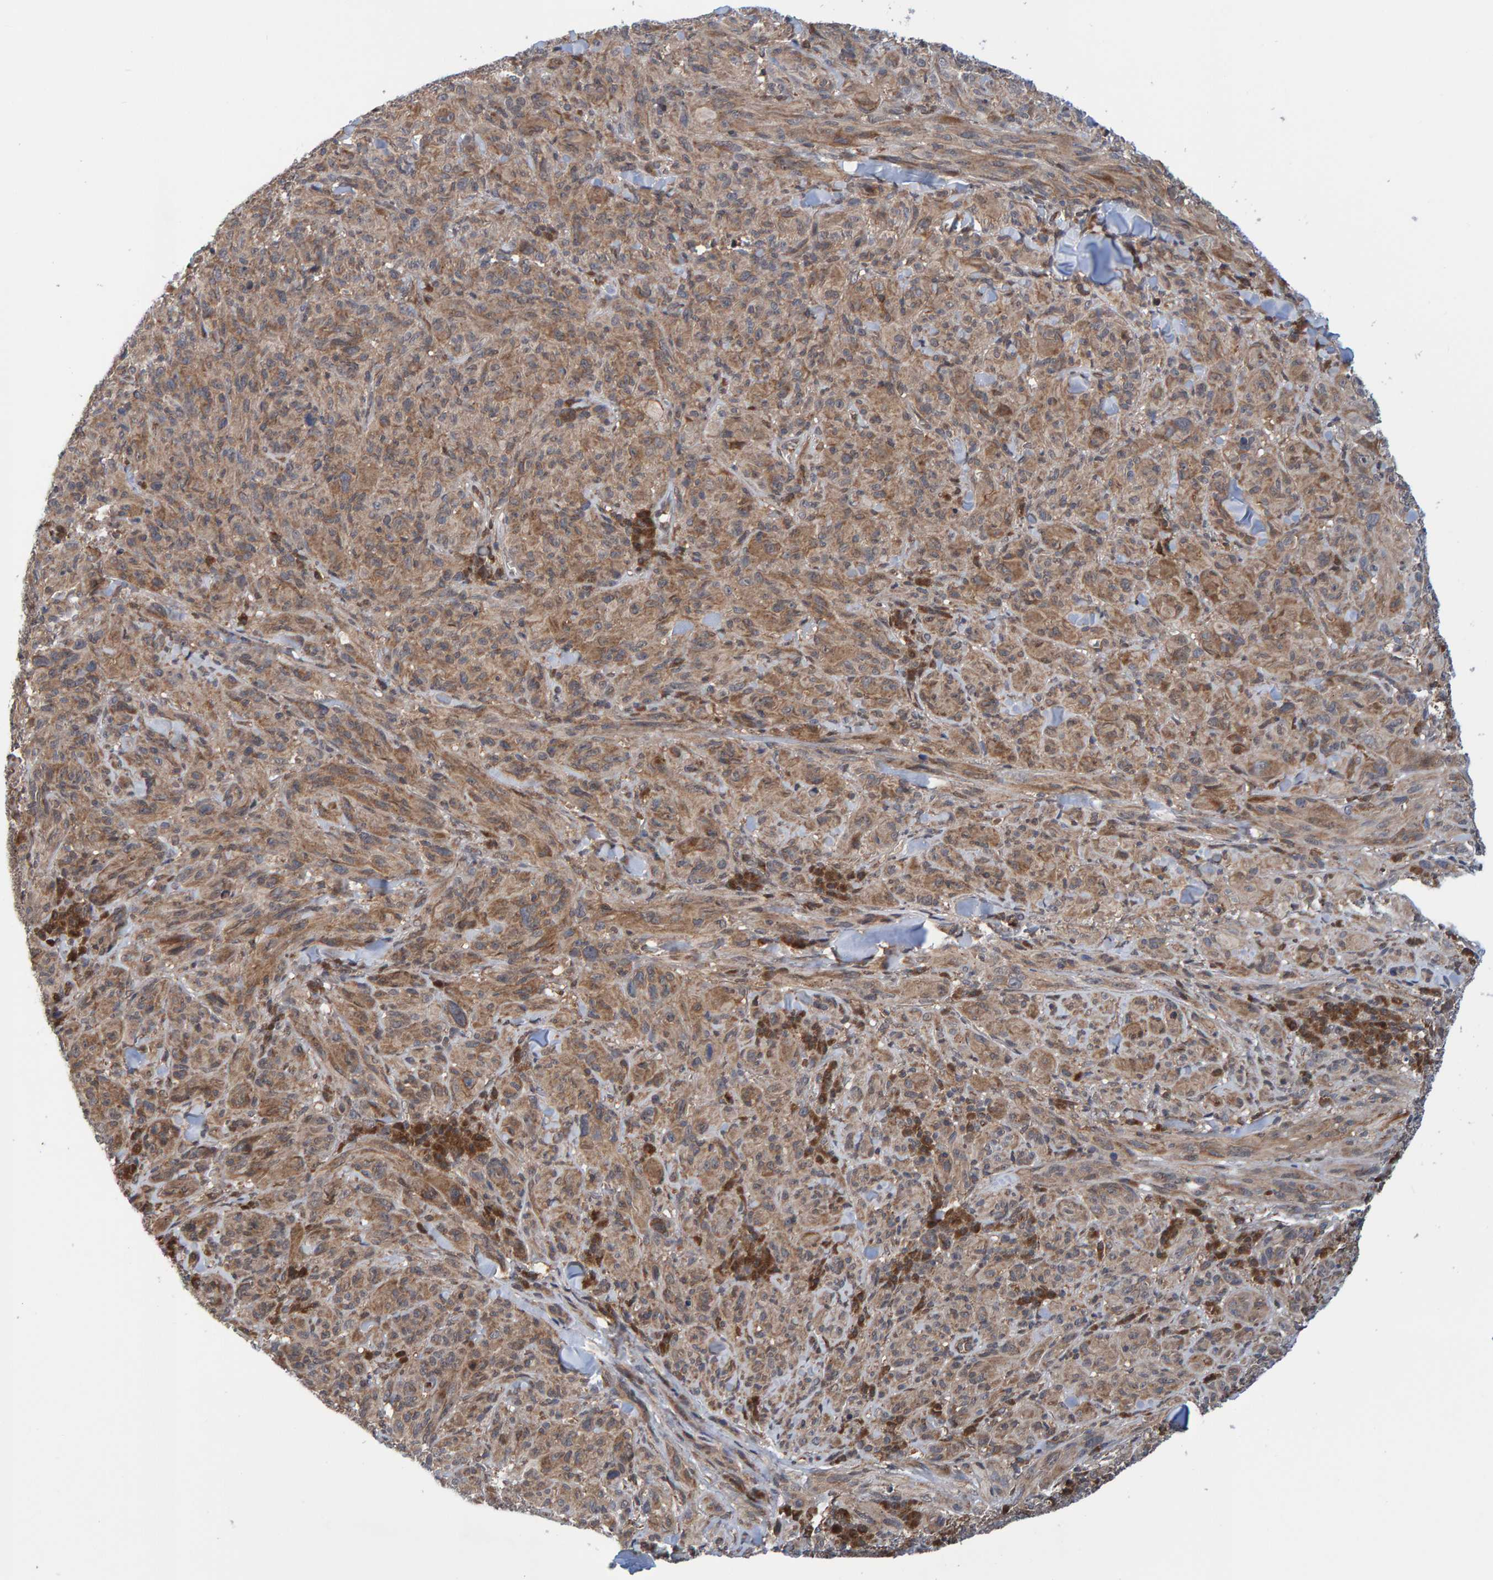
{"staining": {"intensity": "moderate", "quantity": ">75%", "location": "cytoplasmic/membranous"}, "tissue": "melanoma", "cell_type": "Tumor cells", "image_type": "cancer", "snomed": [{"axis": "morphology", "description": "Malignant melanoma, NOS"}, {"axis": "topography", "description": "Skin of head"}], "caption": "High-power microscopy captured an IHC photomicrograph of melanoma, revealing moderate cytoplasmic/membranous positivity in about >75% of tumor cells.", "gene": "SCRN2", "patient": {"sex": "male", "age": 96}}